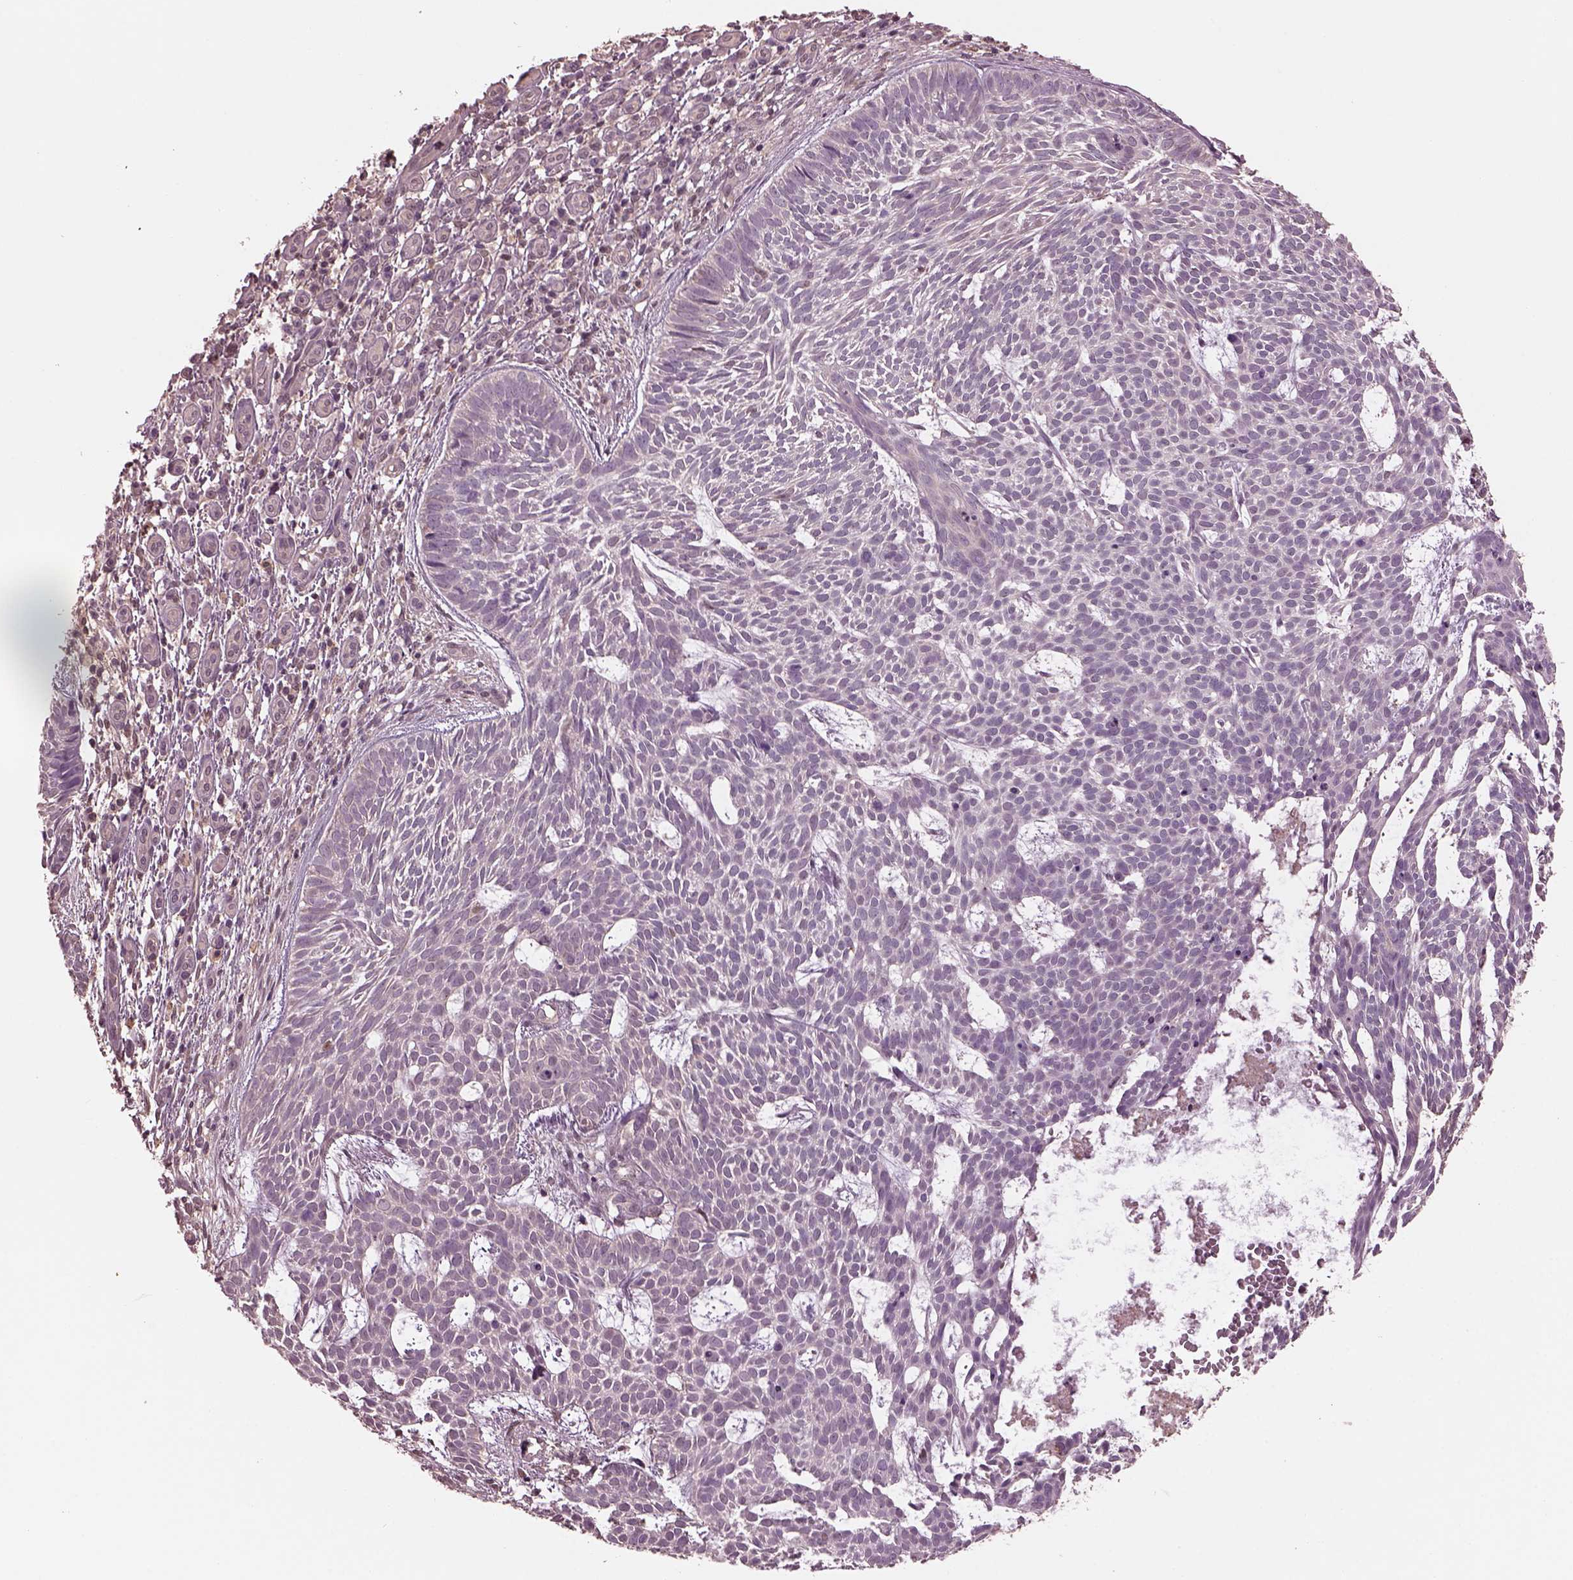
{"staining": {"intensity": "negative", "quantity": "none", "location": "none"}, "tissue": "skin cancer", "cell_type": "Tumor cells", "image_type": "cancer", "snomed": [{"axis": "morphology", "description": "Basal cell carcinoma"}, {"axis": "topography", "description": "Skin"}], "caption": "Tumor cells are negative for brown protein staining in basal cell carcinoma (skin).", "gene": "SRI", "patient": {"sex": "male", "age": 59}}